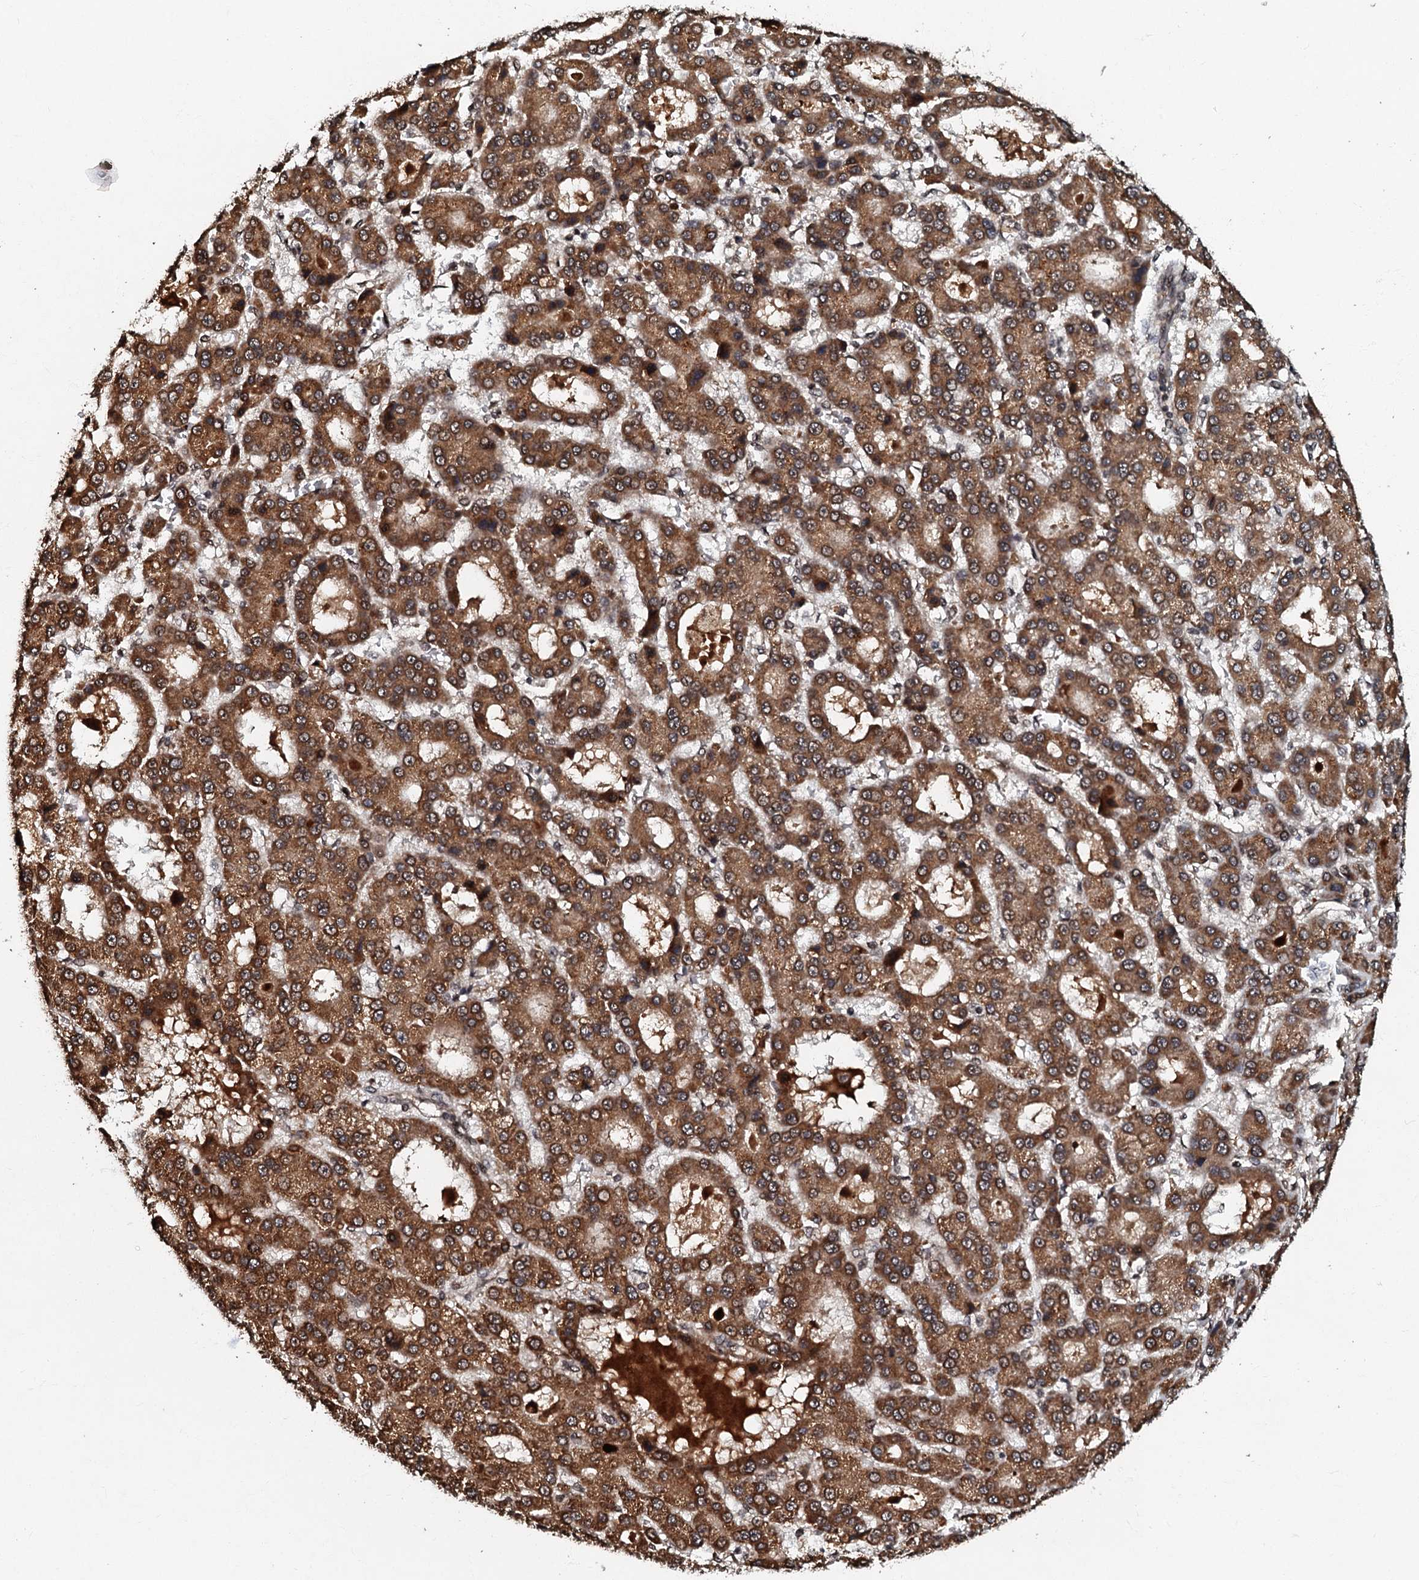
{"staining": {"intensity": "moderate", "quantity": ">75%", "location": "cytoplasmic/membranous,nuclear"}, "tissue": "liver cancer", "cell_type": "Tumor cells", "image_type": "cancer", "snomed": [{"axis": "morphology", "description": "Carcinoma, Hepatocellular, NOS"}, {"axis": "topography", "description": "Liver"}], "caption": "Moderate cytoplasmic/membranous and nuclear positivity for a protein is seen in about >75% of tumor cells of liver hepatocellular carcinoma using immunohistochemistry (IHC).", "gene": "C18orf32", "patient": {"sex": "male", "age": 70}}